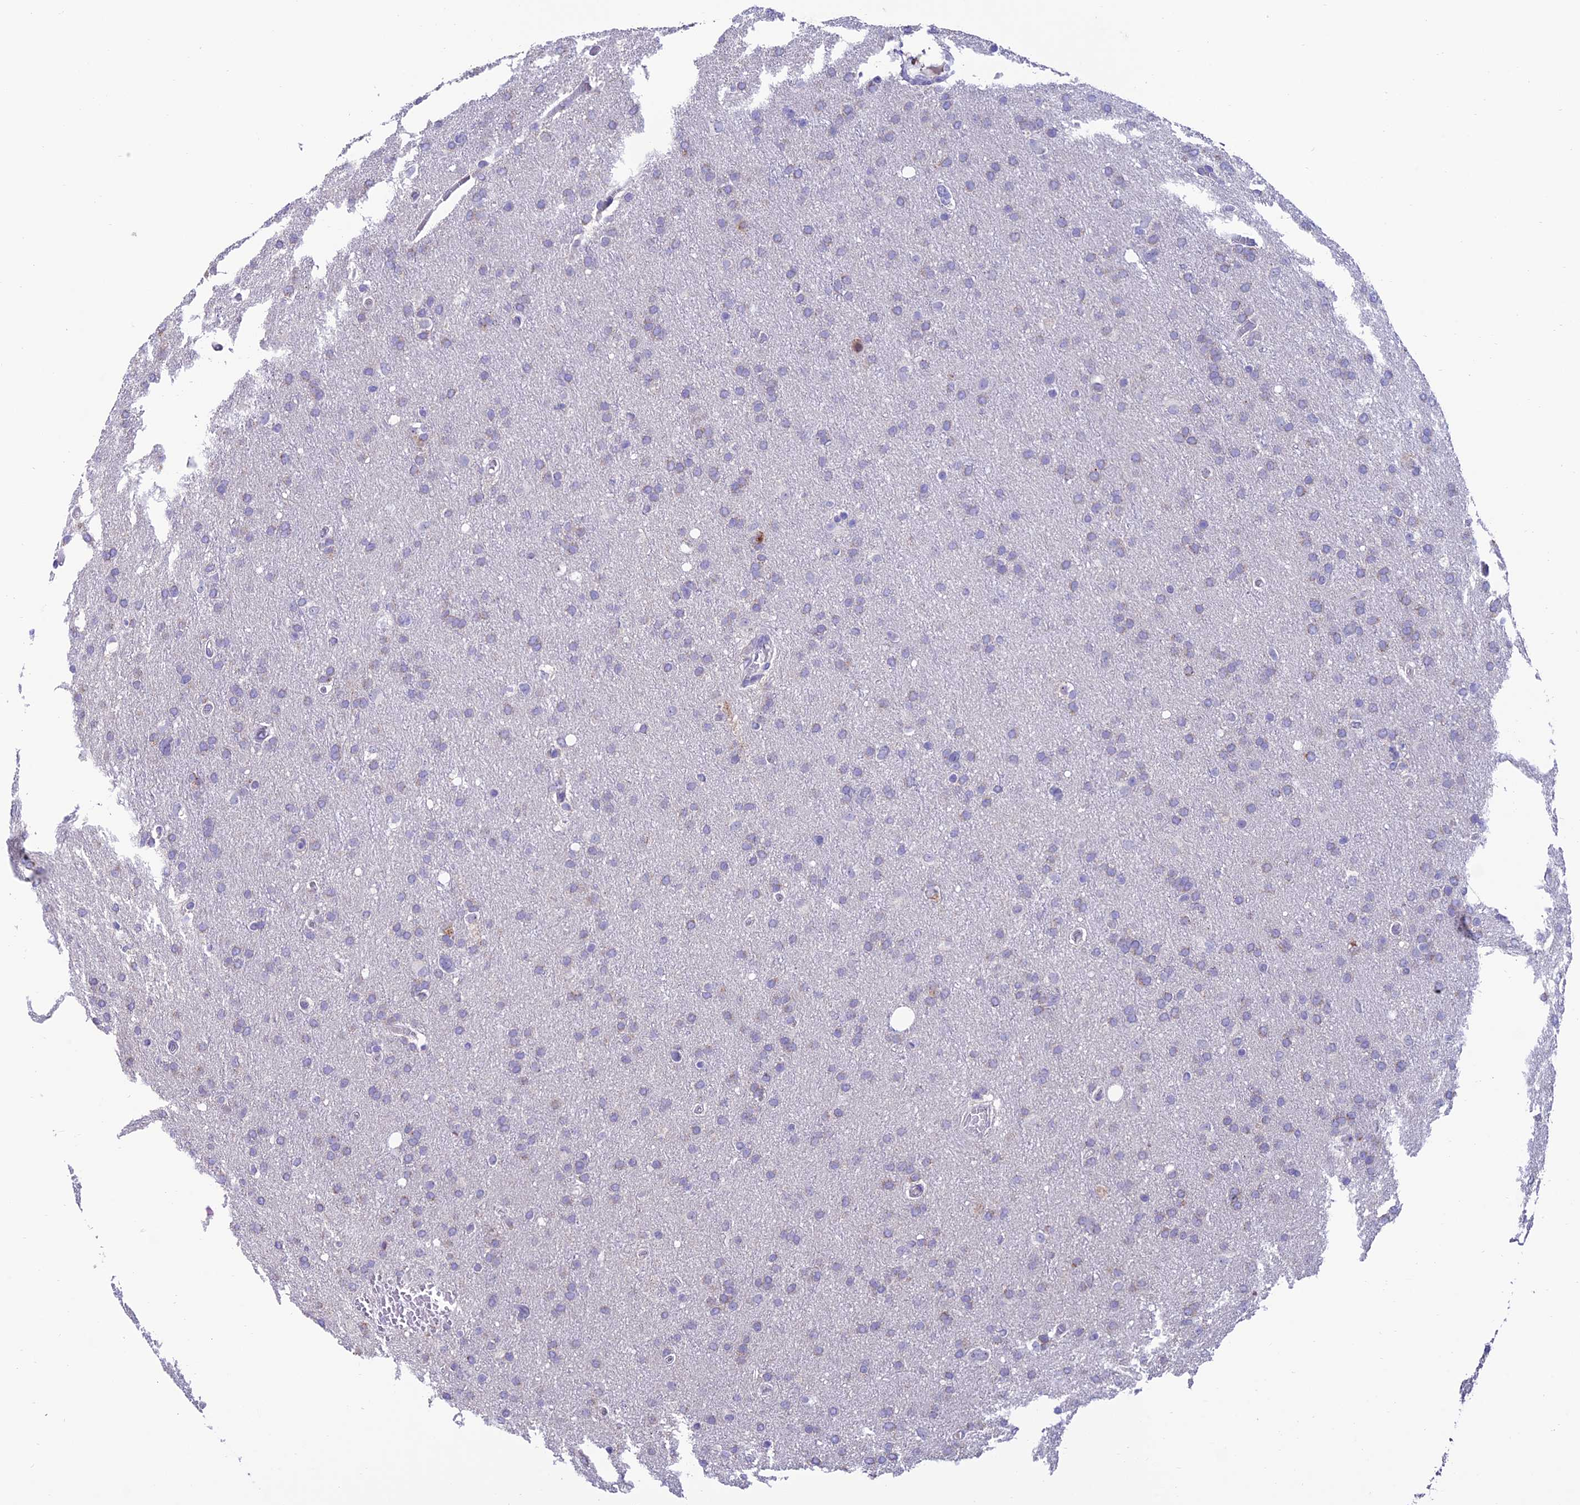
{"staining": {"intensity": "negative", "quantity": "none", "location": "none"}, "tissue": "glioma", "cell_type": "Tumor cells", "image_type": "cancer", "snomed": [{"axis": "morphology", "description": "Glioma, malignant, High grade"}, {"axis": "topography", "description": "Cerebral cortex"}], "caption": "A high-resolution image shows IHC staining of glioma, which reveals no significant expression in tumor cells.", "gene": "SLC10A1", "patient": {"sex": "female", "age": 36}}